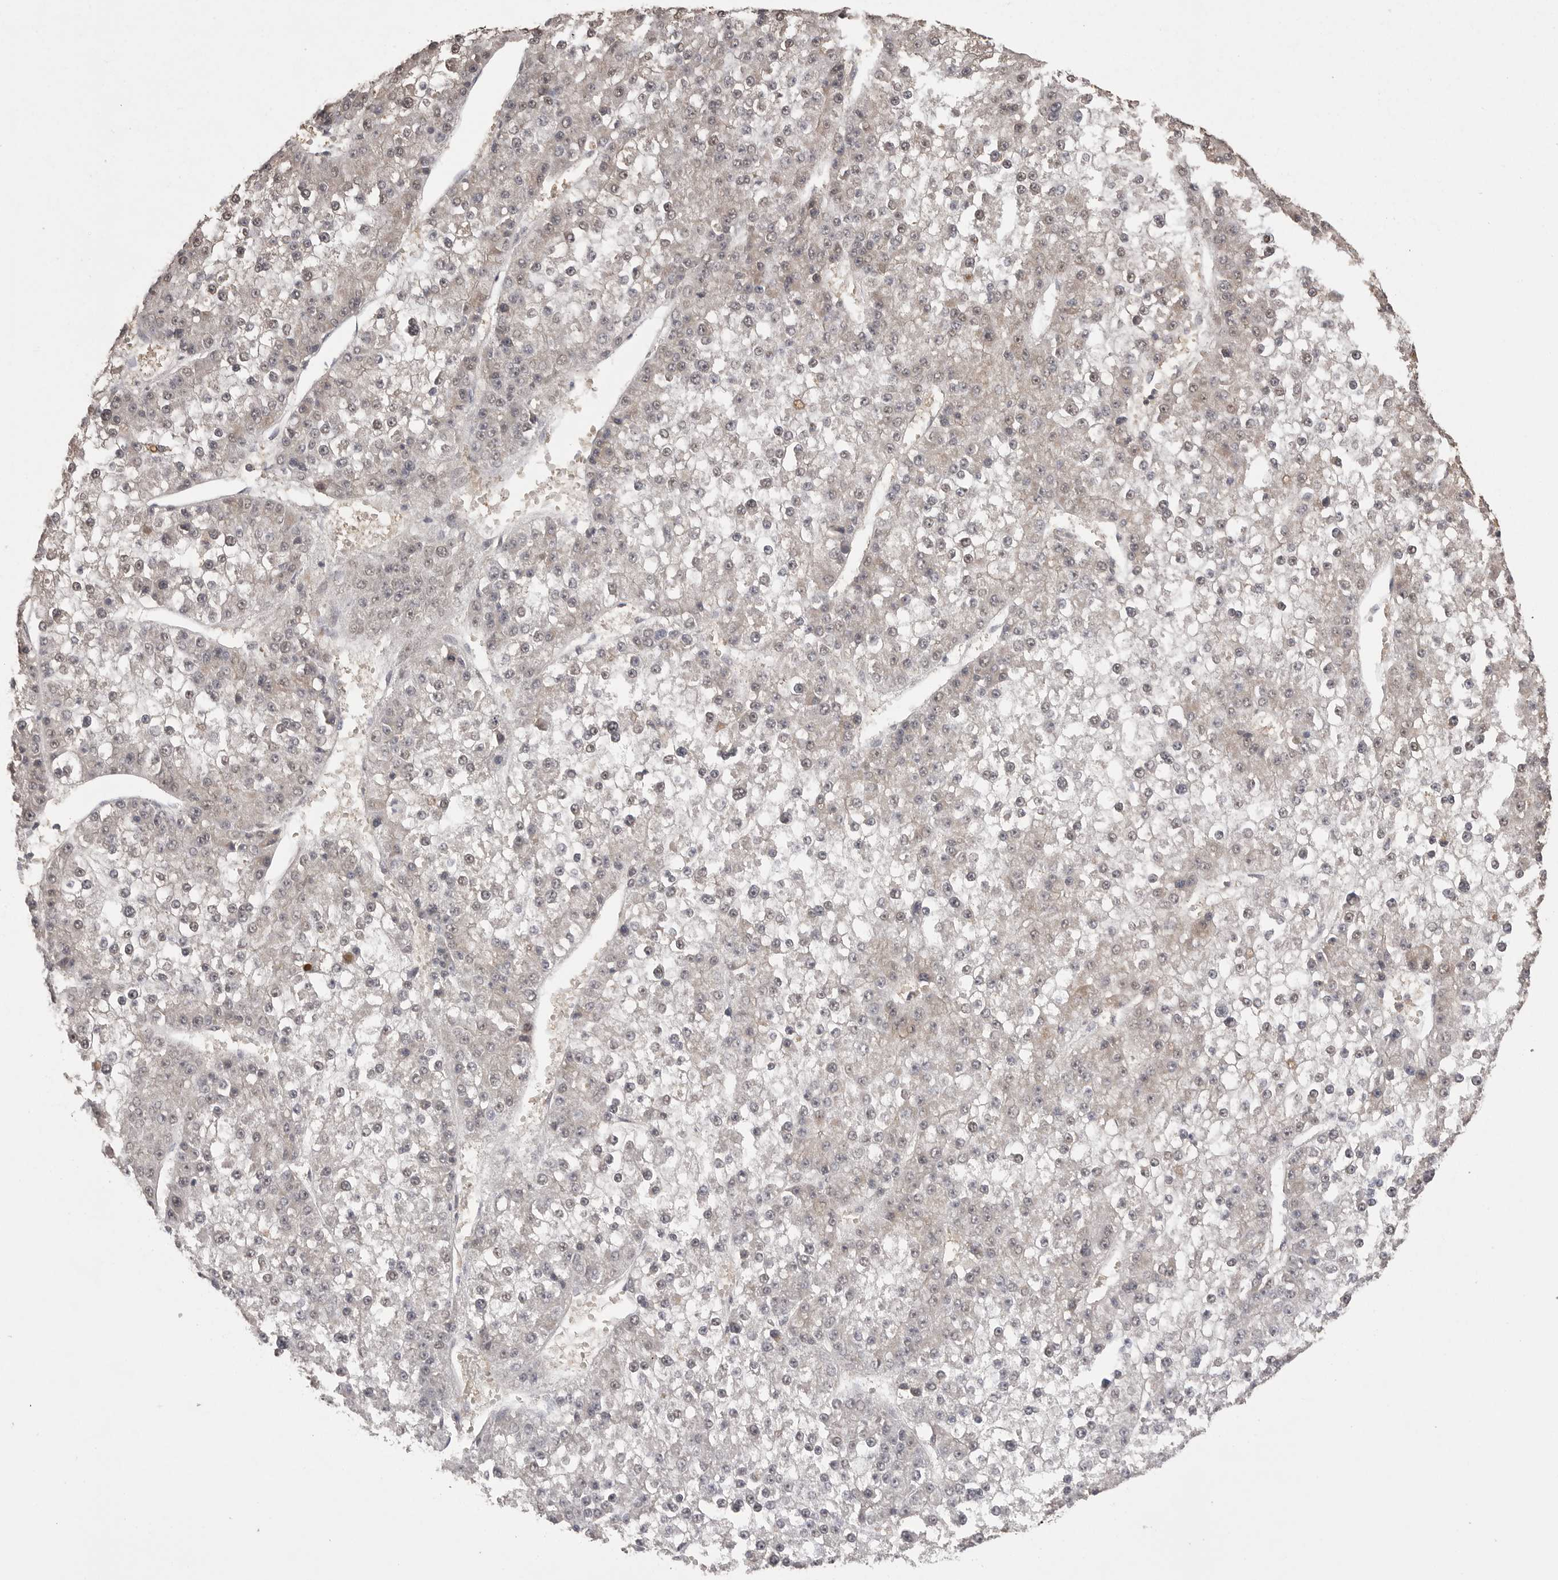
{"staining": {"intensity": "weak", "quantity": "25%-75%", "location": "nuclear"}, "tissue": "liver cancer", "cell_type": "Tumor cells", "image_type": "cancer", "snomed": [{"axis": "morphology", "description": "Carcinoma, Hepatocellular, NOS"}, {"axis": "topography", "description": "Liver"}], "caption": "Tumor cells demonstrate low levels of weak nuclear positivity in approximately 25%-75% of cells in human hepatocellular carcinoma (liver).", "gene": "ASPSCR1", "patient": {"sex": "female", "age": 73}}